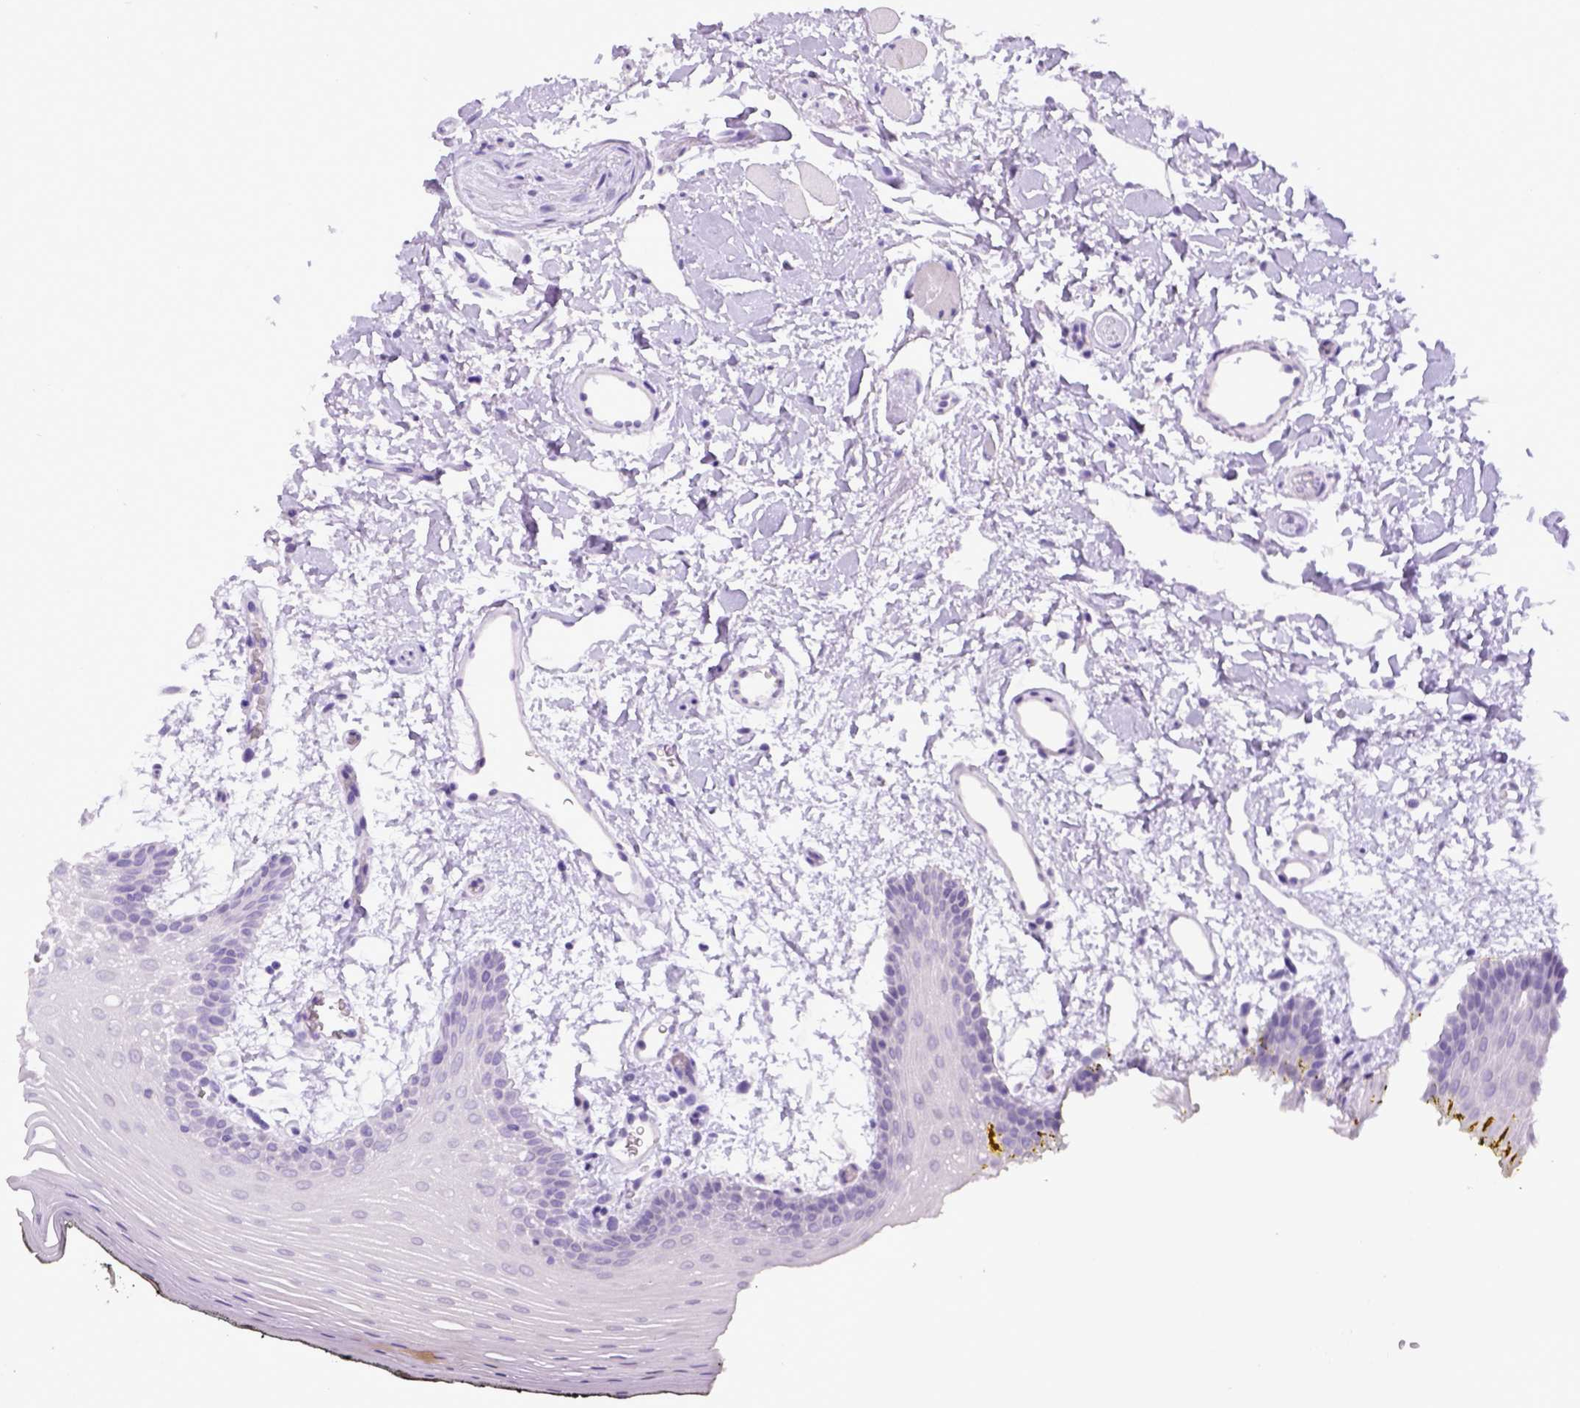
{"staining": {"intensity": "negative", "quantity": "none", "location": "none"}, "tissue": "oral mucosa", "cell_type": "Squamous epithelial cells", "image_type": "normal", "snomed": [{"axis": "morphology", "description": "Normal tissue, NOS"}, {"axis": "topography", "description": "Oral tissue"}, {"axis": "topography", "description": "Head-Neck"}], "caption": "The immunohistochemistry photomicrograph has no significant expression in squamous epithelial cells of oral mucosa. (DAB immunohistochemistry visualized using brightfield microscopy, high magnification).", "gene": "ITIH4", "patient": {"sex": "male", "age": 65}}